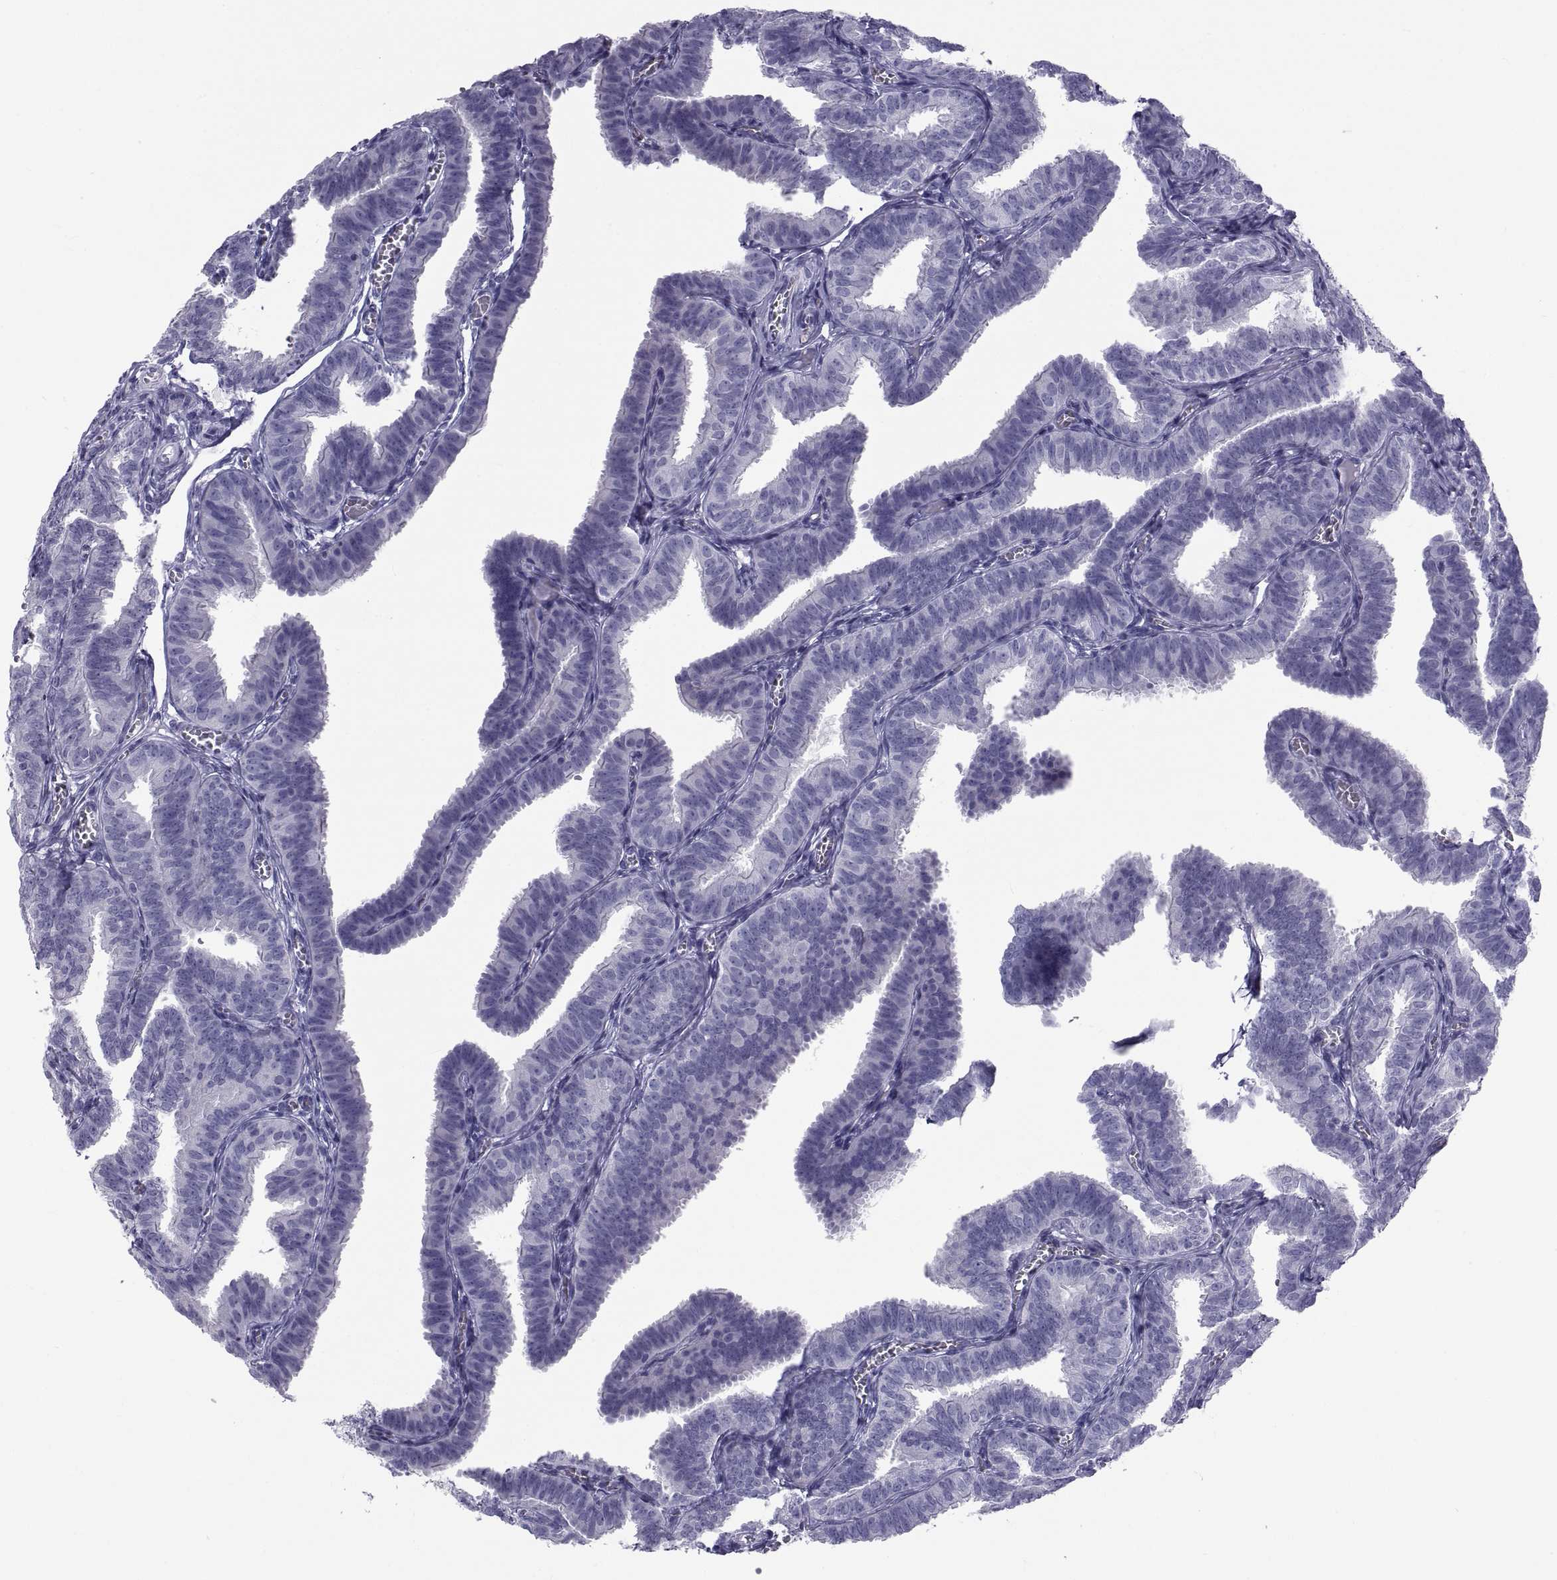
{"staining": {"intensity": "negative", "quantity": "none", "location": "none"}, "tissue": "fallopian tube", "cell_type": "Glandular cells", "image_type": "normal", "snomed": [{"axis": "morphology", "description": "Normal tissue, NOS"}, {"axis": "topography", "description": "Fallopian tube"}], "caption": "Immunohistochemistry (IHC) of unremarkable fallopian tube shows no expression in glandular cells. (Brightfield microscopy of DAB (3,3'-diaminobenzidine) IHC at high magnification).", "gene": "NPTX2", "patient": {"sex": "female", "age": 25}}